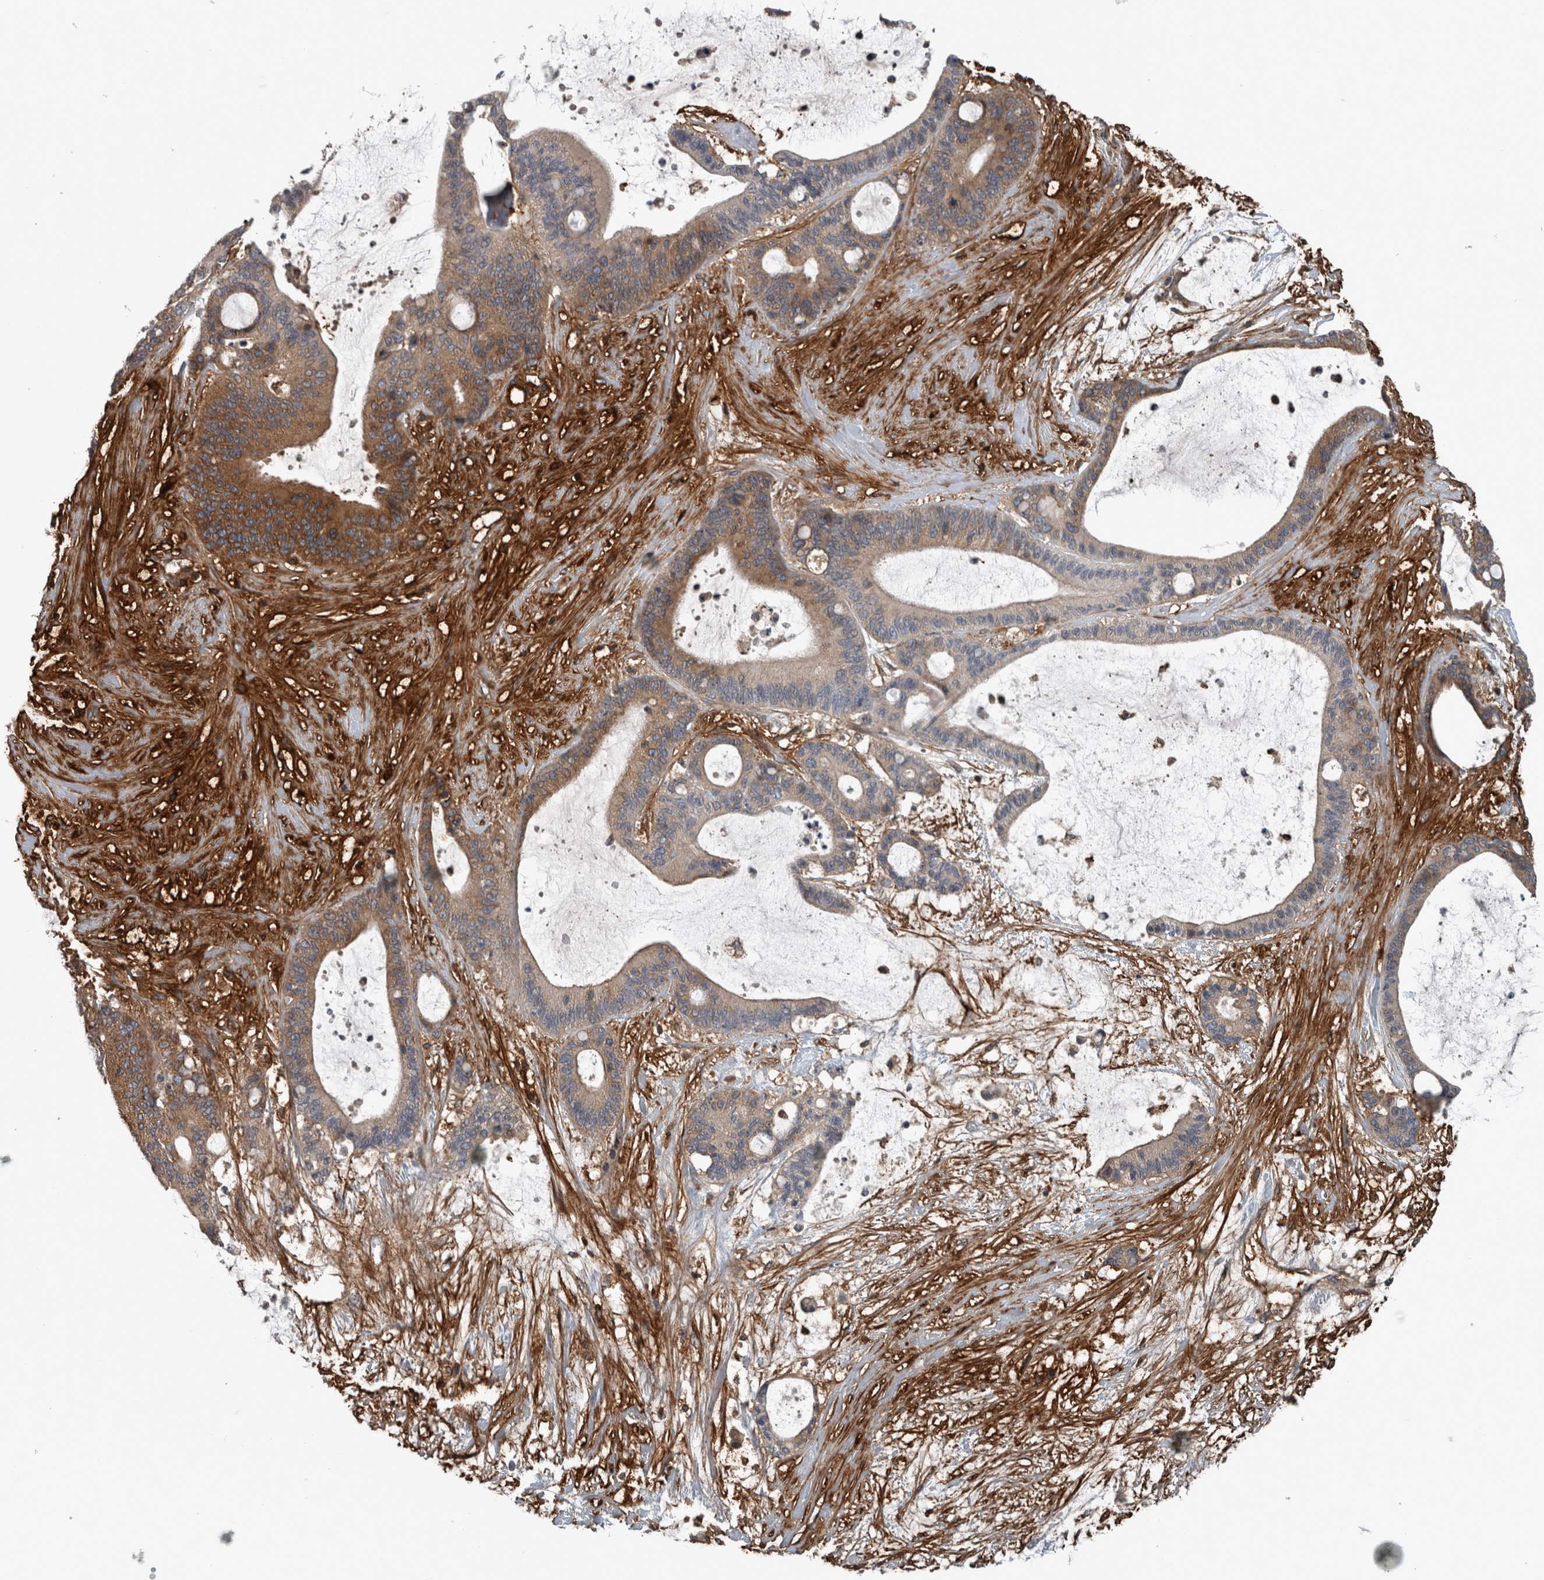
{"staining": {"intensity": "moderate", "quantity": "25%-75%", "location": "cytoplasmic/membranous"}, "tissue": "liver cancer", "cell_type": "Tumor cells", "image_type": "cancer", "snomed": [{"axis": "morphology", "description": "Cholangiocarcinoma"}, {"axis": "topography", "description": "Liver"}], "caption": "Protein expression analysis of cholangiocarcinoma (liver) exhibits moderate cytoplasmic/membranous expression in approximately 25%-75% of tumor cells.", "gene": "EXOC8", "patient": {"sex": "female", "age": 73}}